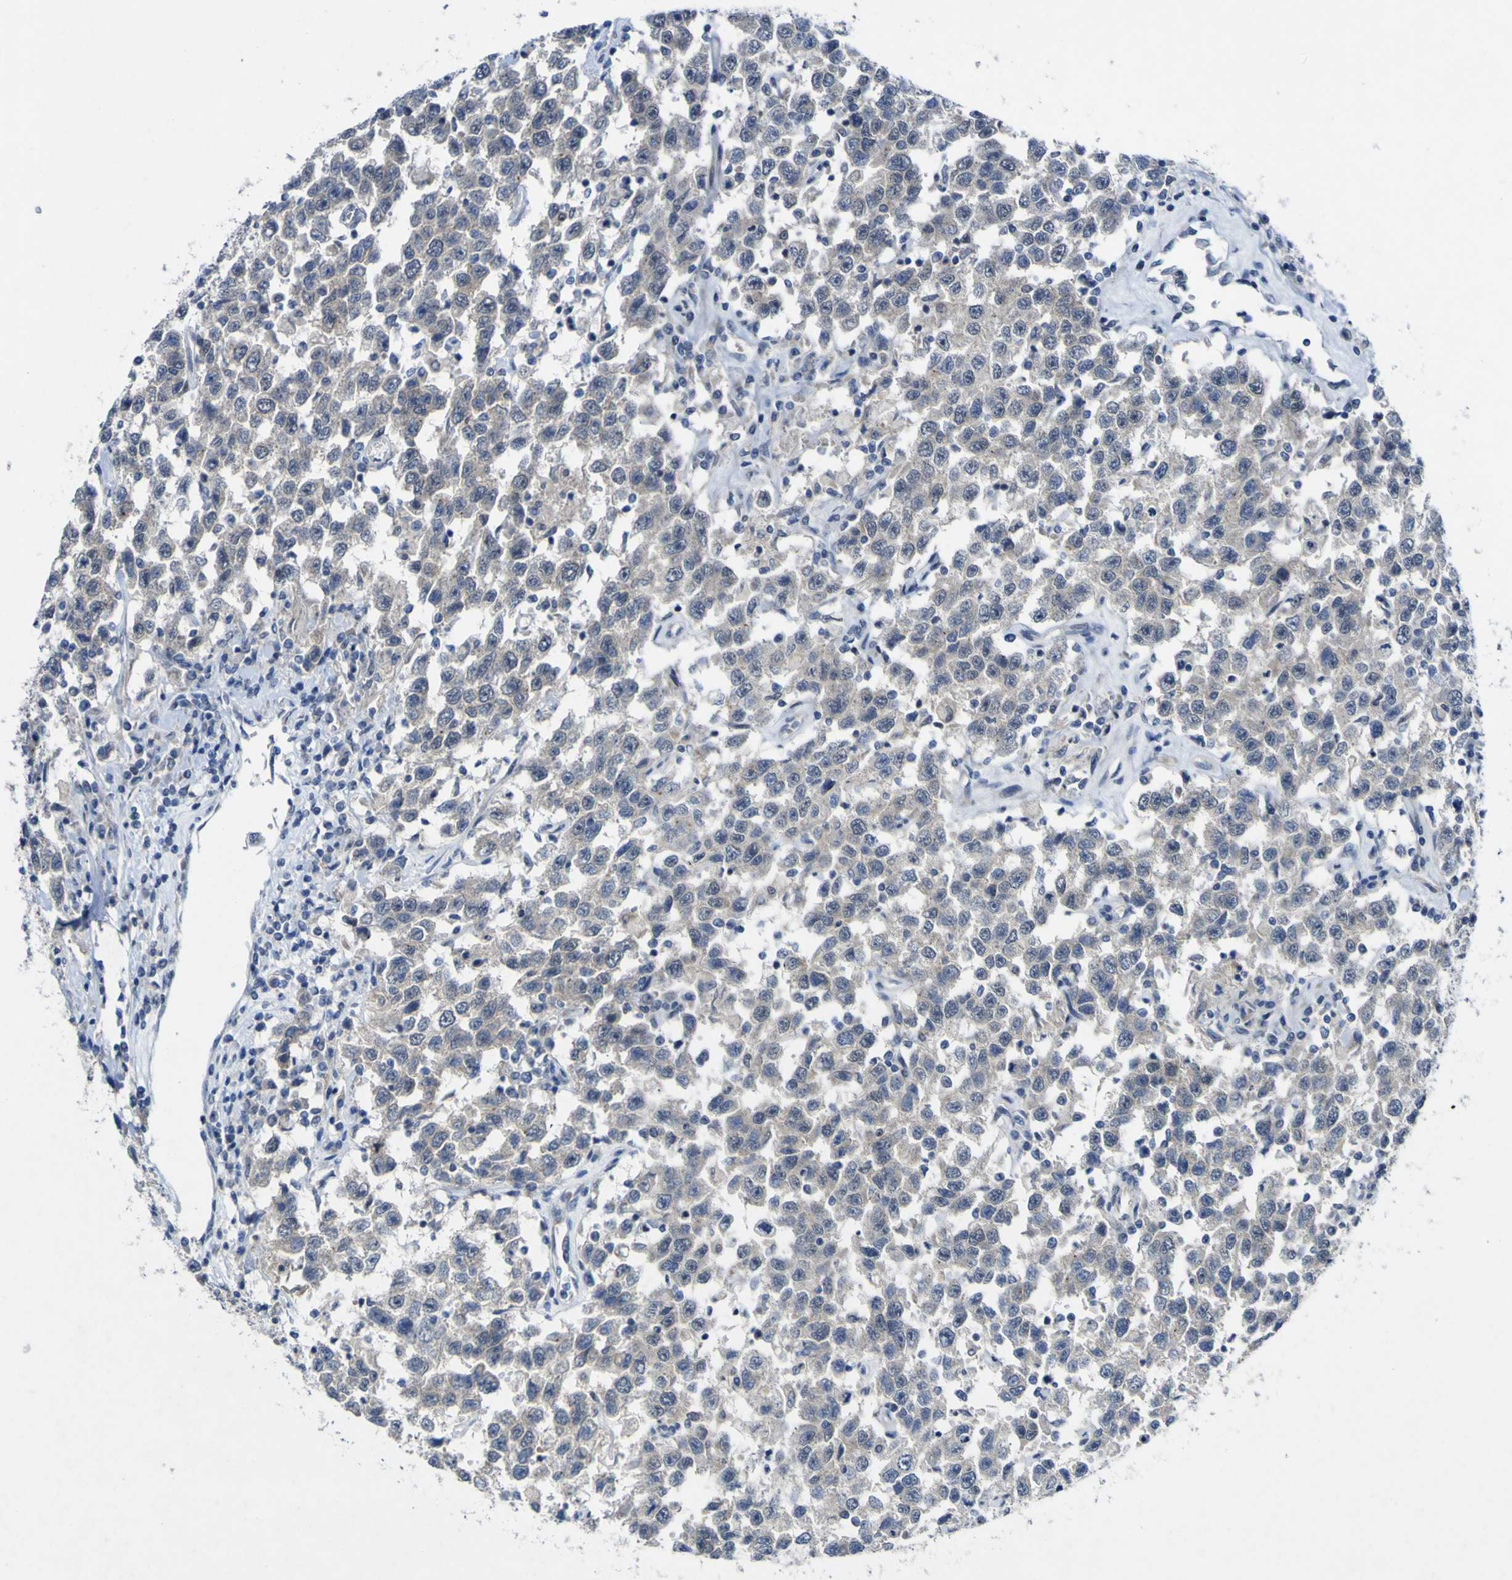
{"staining": {"intensity": "negative", "quantity": "none", "location": "none"}, "tissue": "testis cancer", "cell_type": "Tumor cells", "image_type": "cancer", "snomed": [{"axis": "morphology", "description": "Seminoma, NOS"}, {"axis": "topography", "description": "Testis"}], "caption": "DAB (3,3'-diaminobenzidine) immunohistochemical staining of human testis cancer reveals no significant staining in tumor cells.", "gene": "NAV1", "patient": {"sex": "male", "age": 41}}